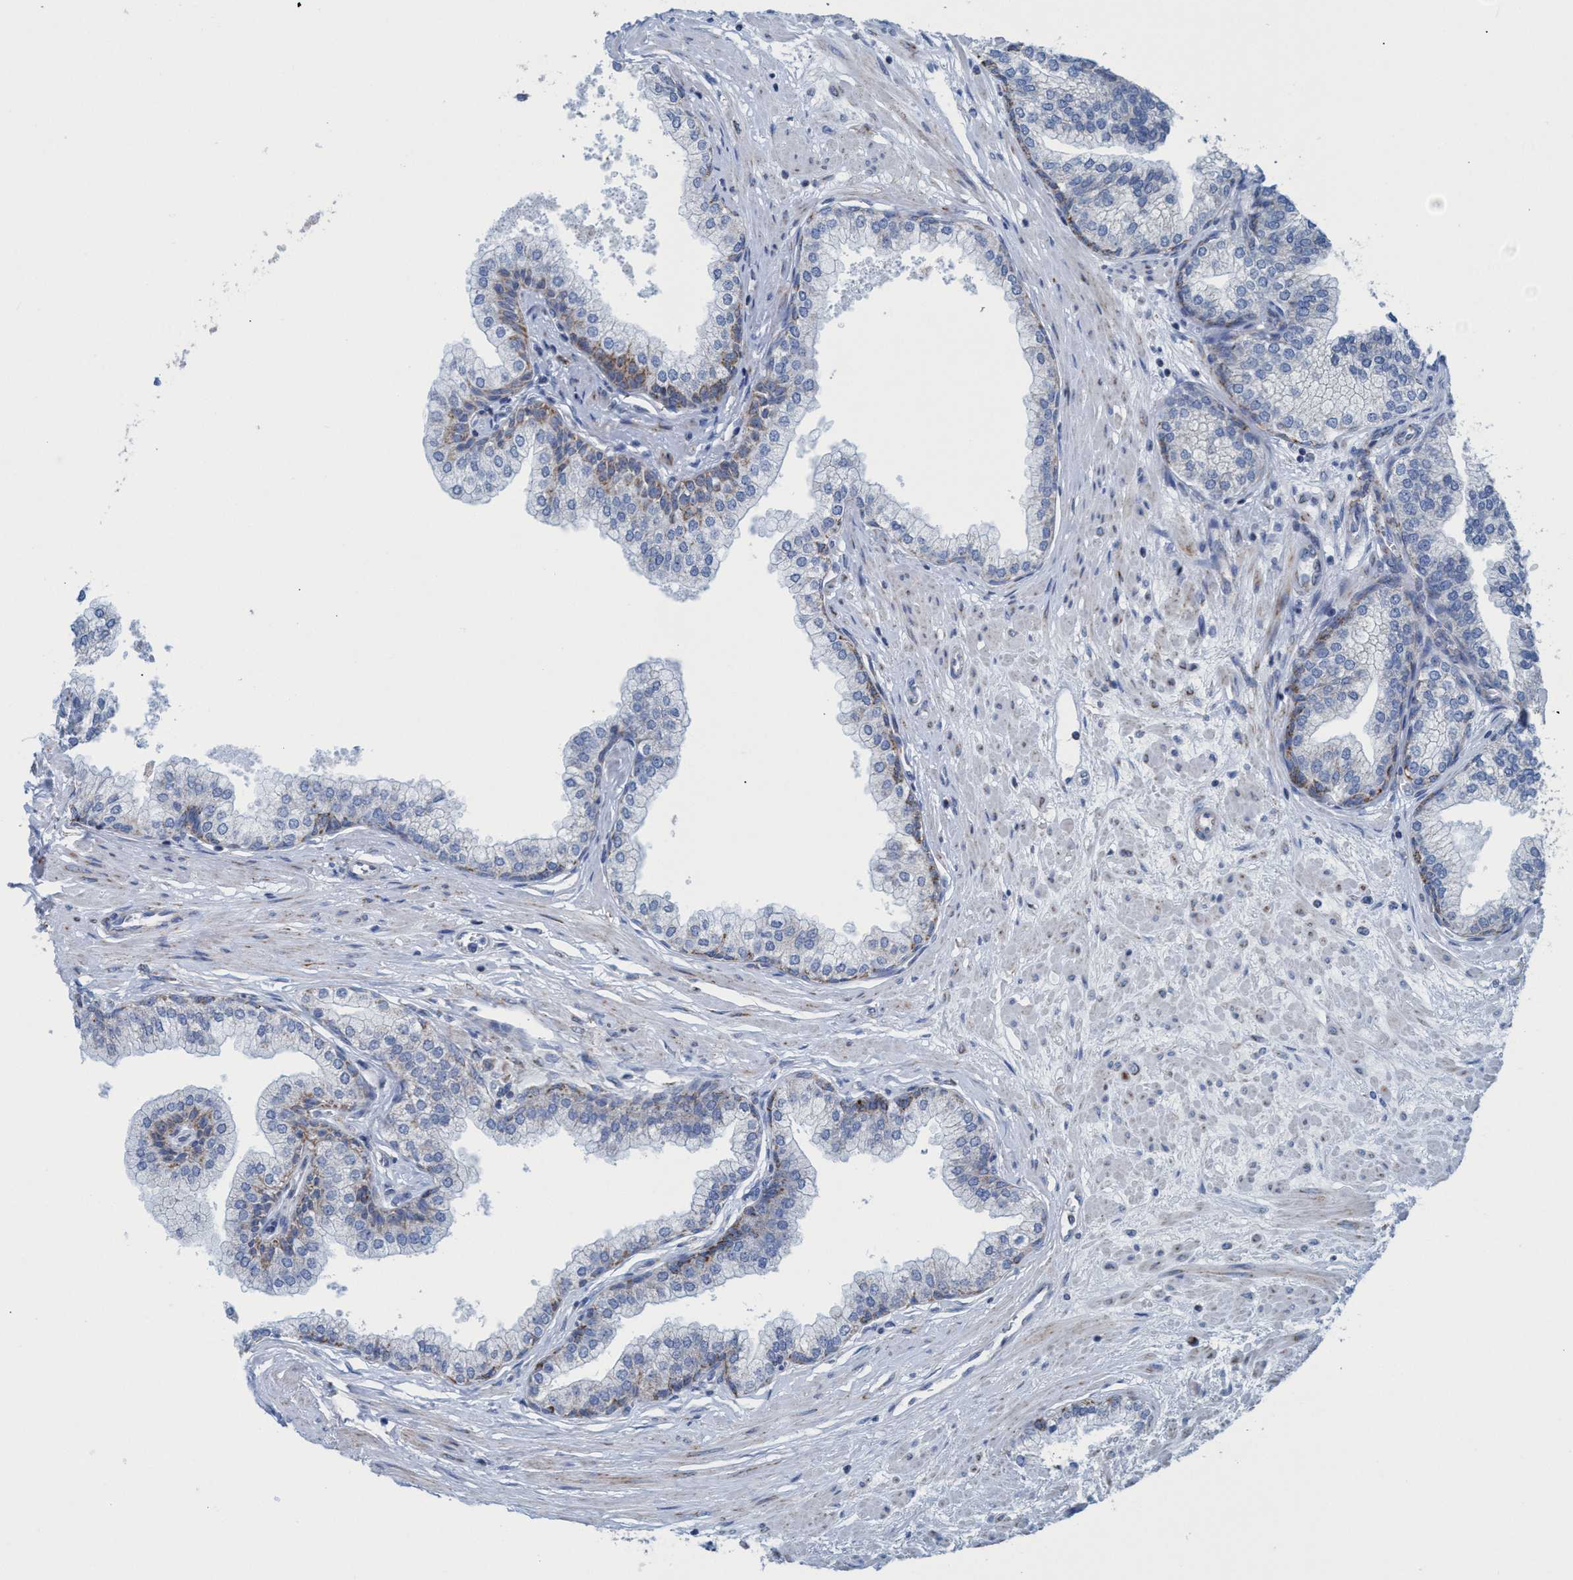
{"staining": {"intensity": "weak", "quantity": "<25%", "location": "cytoplasmic/membranous"}, "tissue": "prostate", "cell_type": "Glandular cells", "image_type": "normal", "snomed": [{"axis": "morphology", "description": "Normal tissue, NOS"}, {"axis": "morphology", "description": "Urothelial carcinoma, Low grade"}, {"axis": "topography", "description": "Urinary bladder"}, {"axis": "topography", "description": "Prostate"}], "caption": "Glandular cells show no significant positivity in normal prostate.", "gene": "GGA3", "patient": {"sex": "male", "age": 60}}